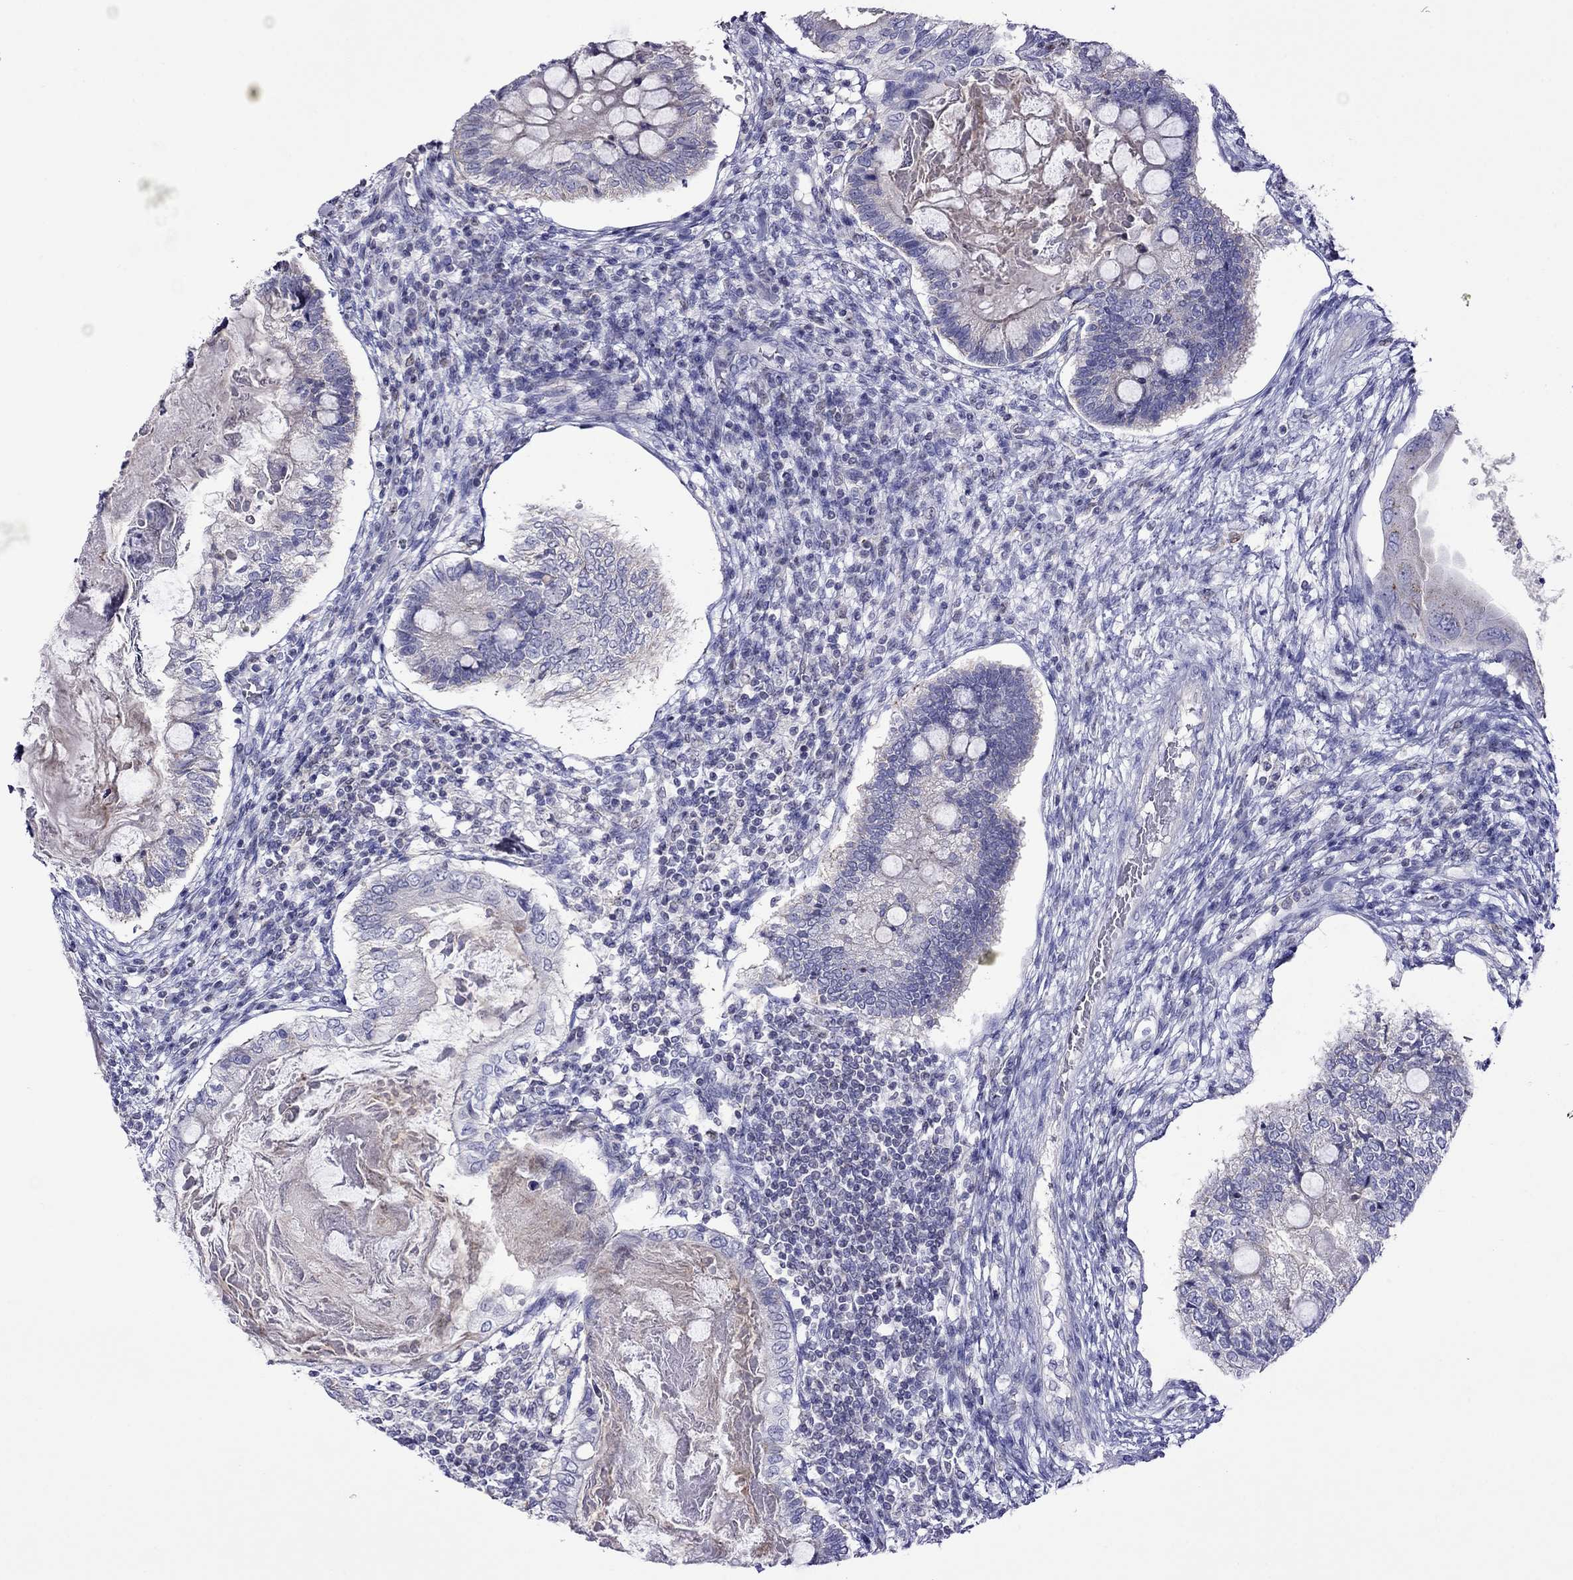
{"staining": {"intensity": "negative", "quantity": "none", "location": "none"}, "tissue": "testis cancer", "cell_type": "Tumor cells", "image_type": "cancer", "snomed": [{"axis": "morphology", "description": "Seminoma, NOS"}, {"axis": "morphology", "description": "Carcinoma, Embryonal, NOS"}, {"axis": "topography", "description": "Testis"}], "caption": "Histopathology image shows no protein positivity in tumor cells of seminoma (testis) tissue. (DAB (3,3'-diaminobenzidine) immunohistochemistry (IHC), high magnification).", "gene": "MPZ", "patient": {"sex": "male", "age": 41}}